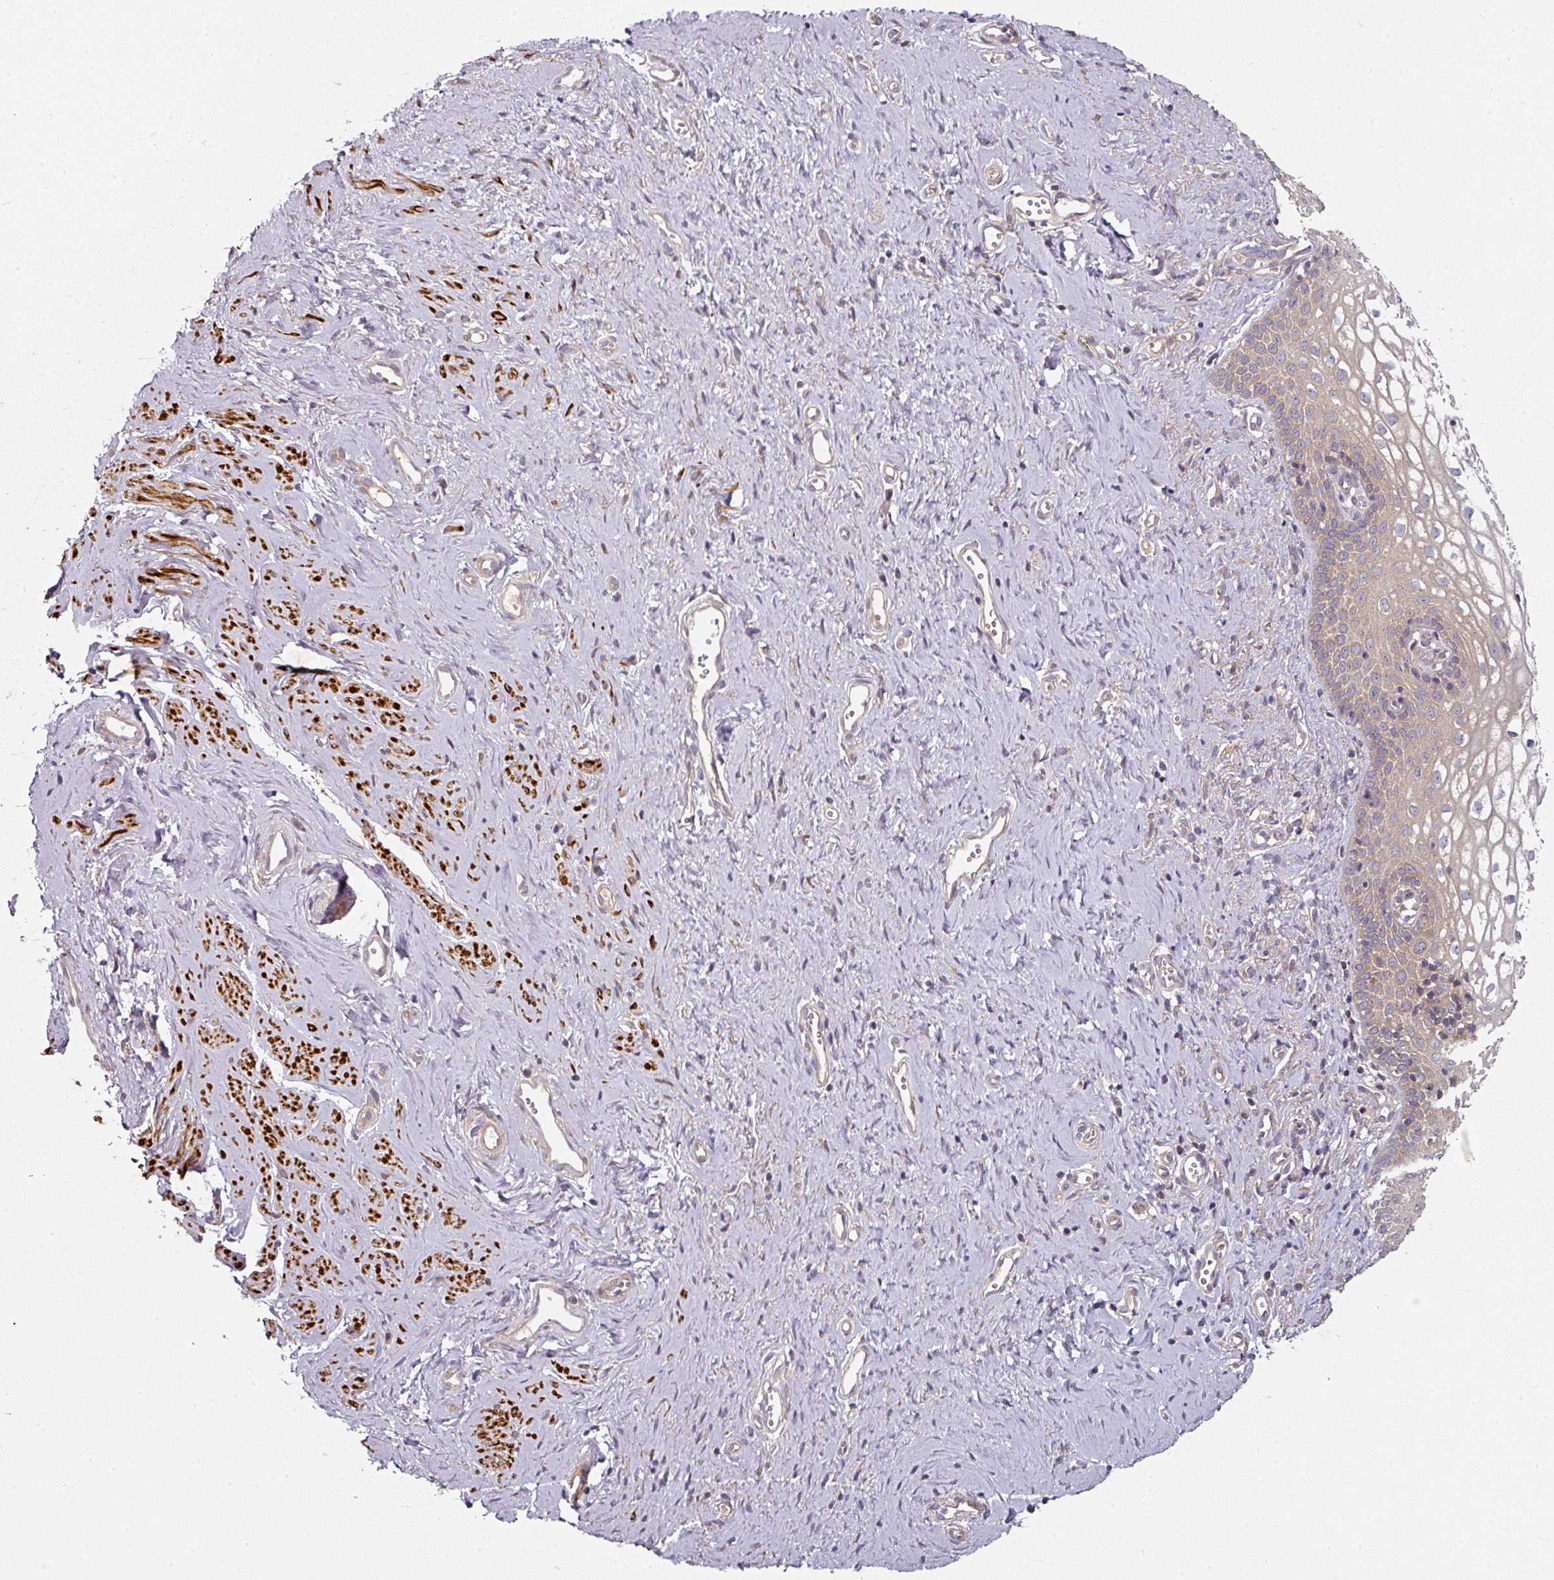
{"staining": {"intensity": "weak", "quantity": "25%-75%", "location": "cytoplasmic/membranous"}, "tissue": "vagina", "cell_type": "Squamous epithelial cells", "image_type": "normal", "snomed": [{"axis": "morphology", "description": "Normal tissue, NOS"}, {"axis": "topography", "description": "Vagina"}], "caption": "An image showing weak cytoplasmic/membranous staining in about 25%-75% of squamous epithelial cells in benign vagina, as visualized by brown immunohistochemical staining.", "gene": "MAP2K2", "patient": {"sex": "female", "age": 59}}